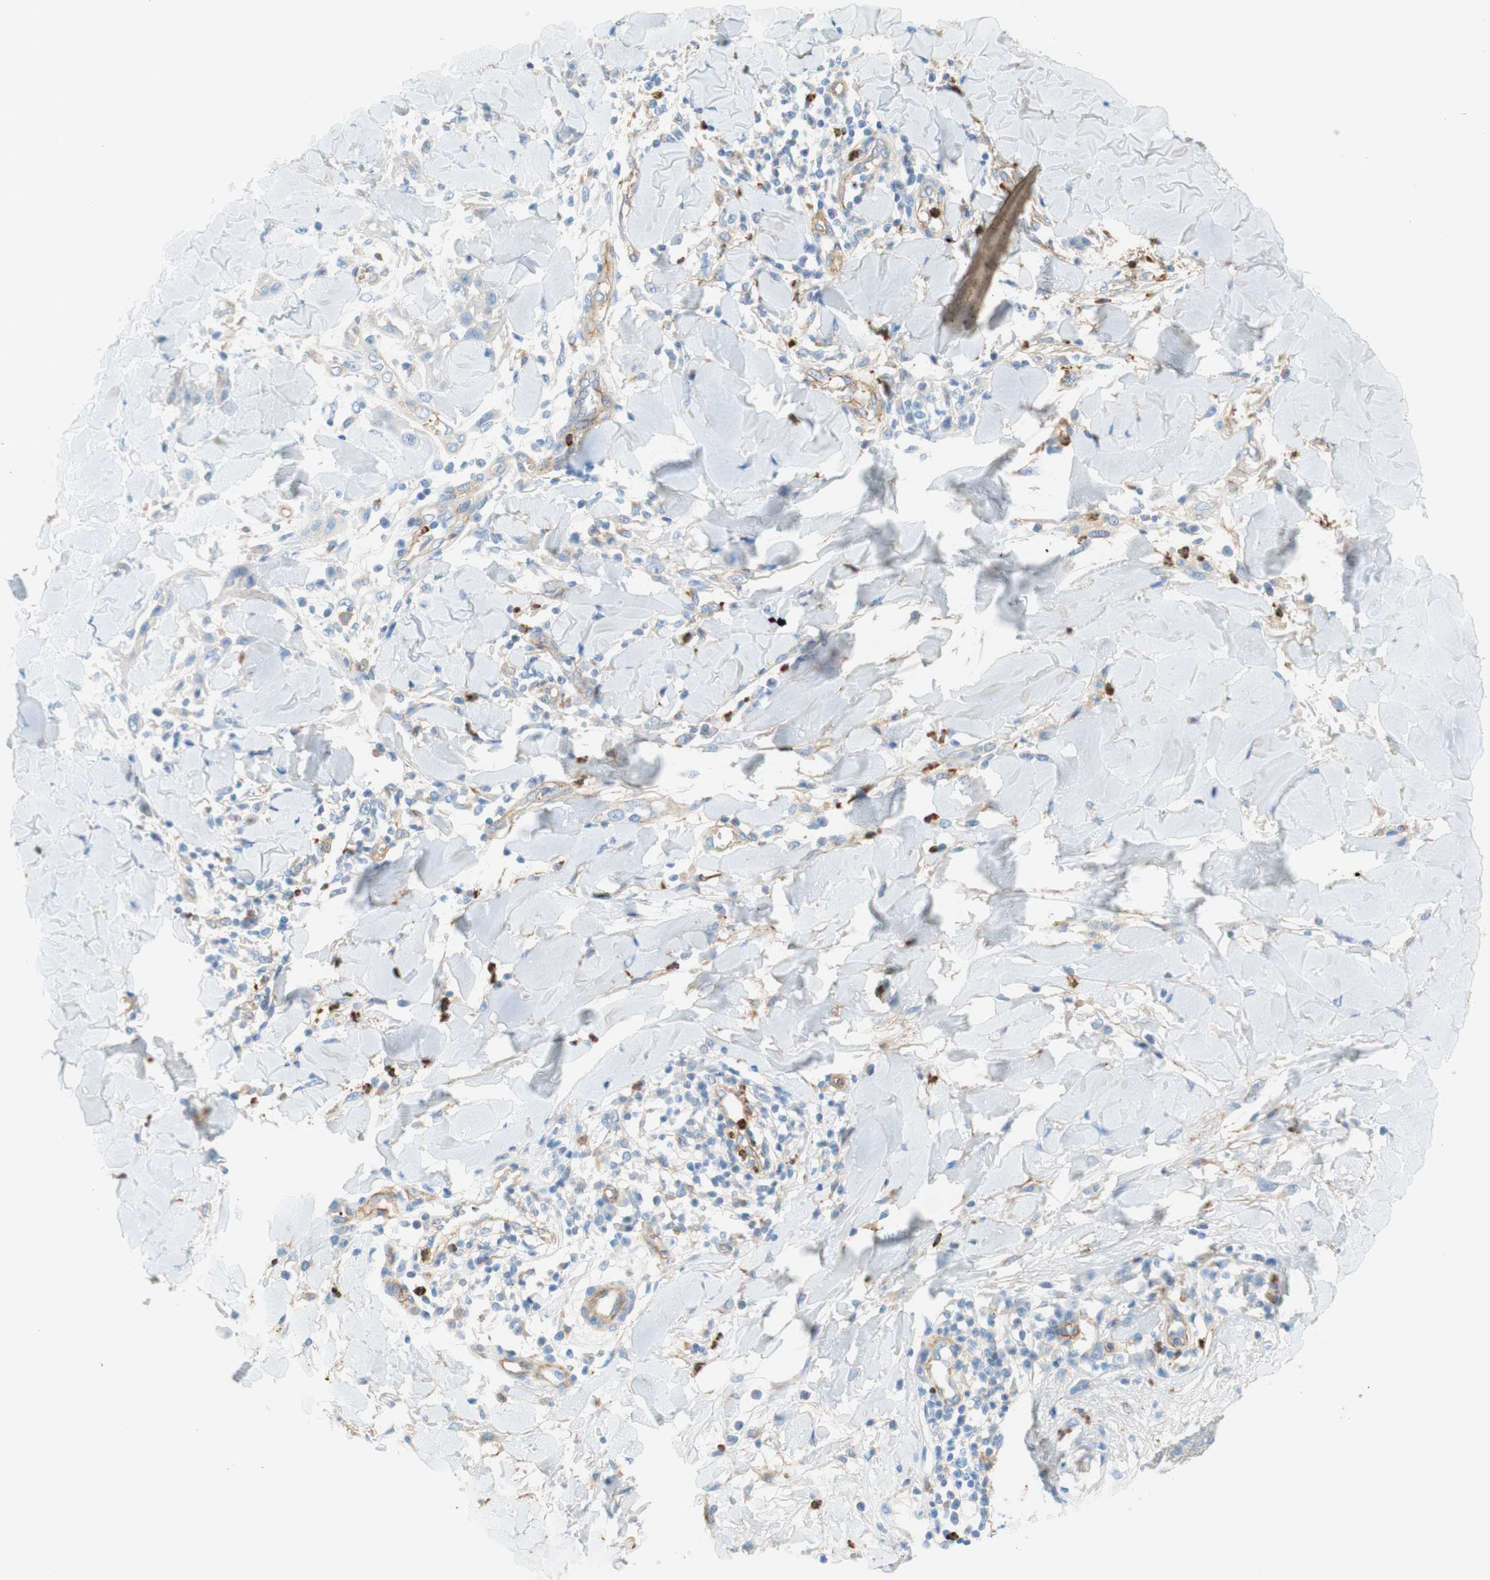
{"staining": {"intensity": "negative", "quantity": "none", "location": "none"}, "tissue": "skin cancer", "cell_type": "Tumor cells", "image_type": "cancer", "snomed": [{"axis": "morphology", "description": "Squamous cell carcinoma, NOS"}, {"axis": "topography", "description": "Skin"}], "caption": "Histopathology image shows no significant protein positivity in tumor cells of skin cancer.", "gene": "STOM", "patient": {"sex": "male", "age": 24}}